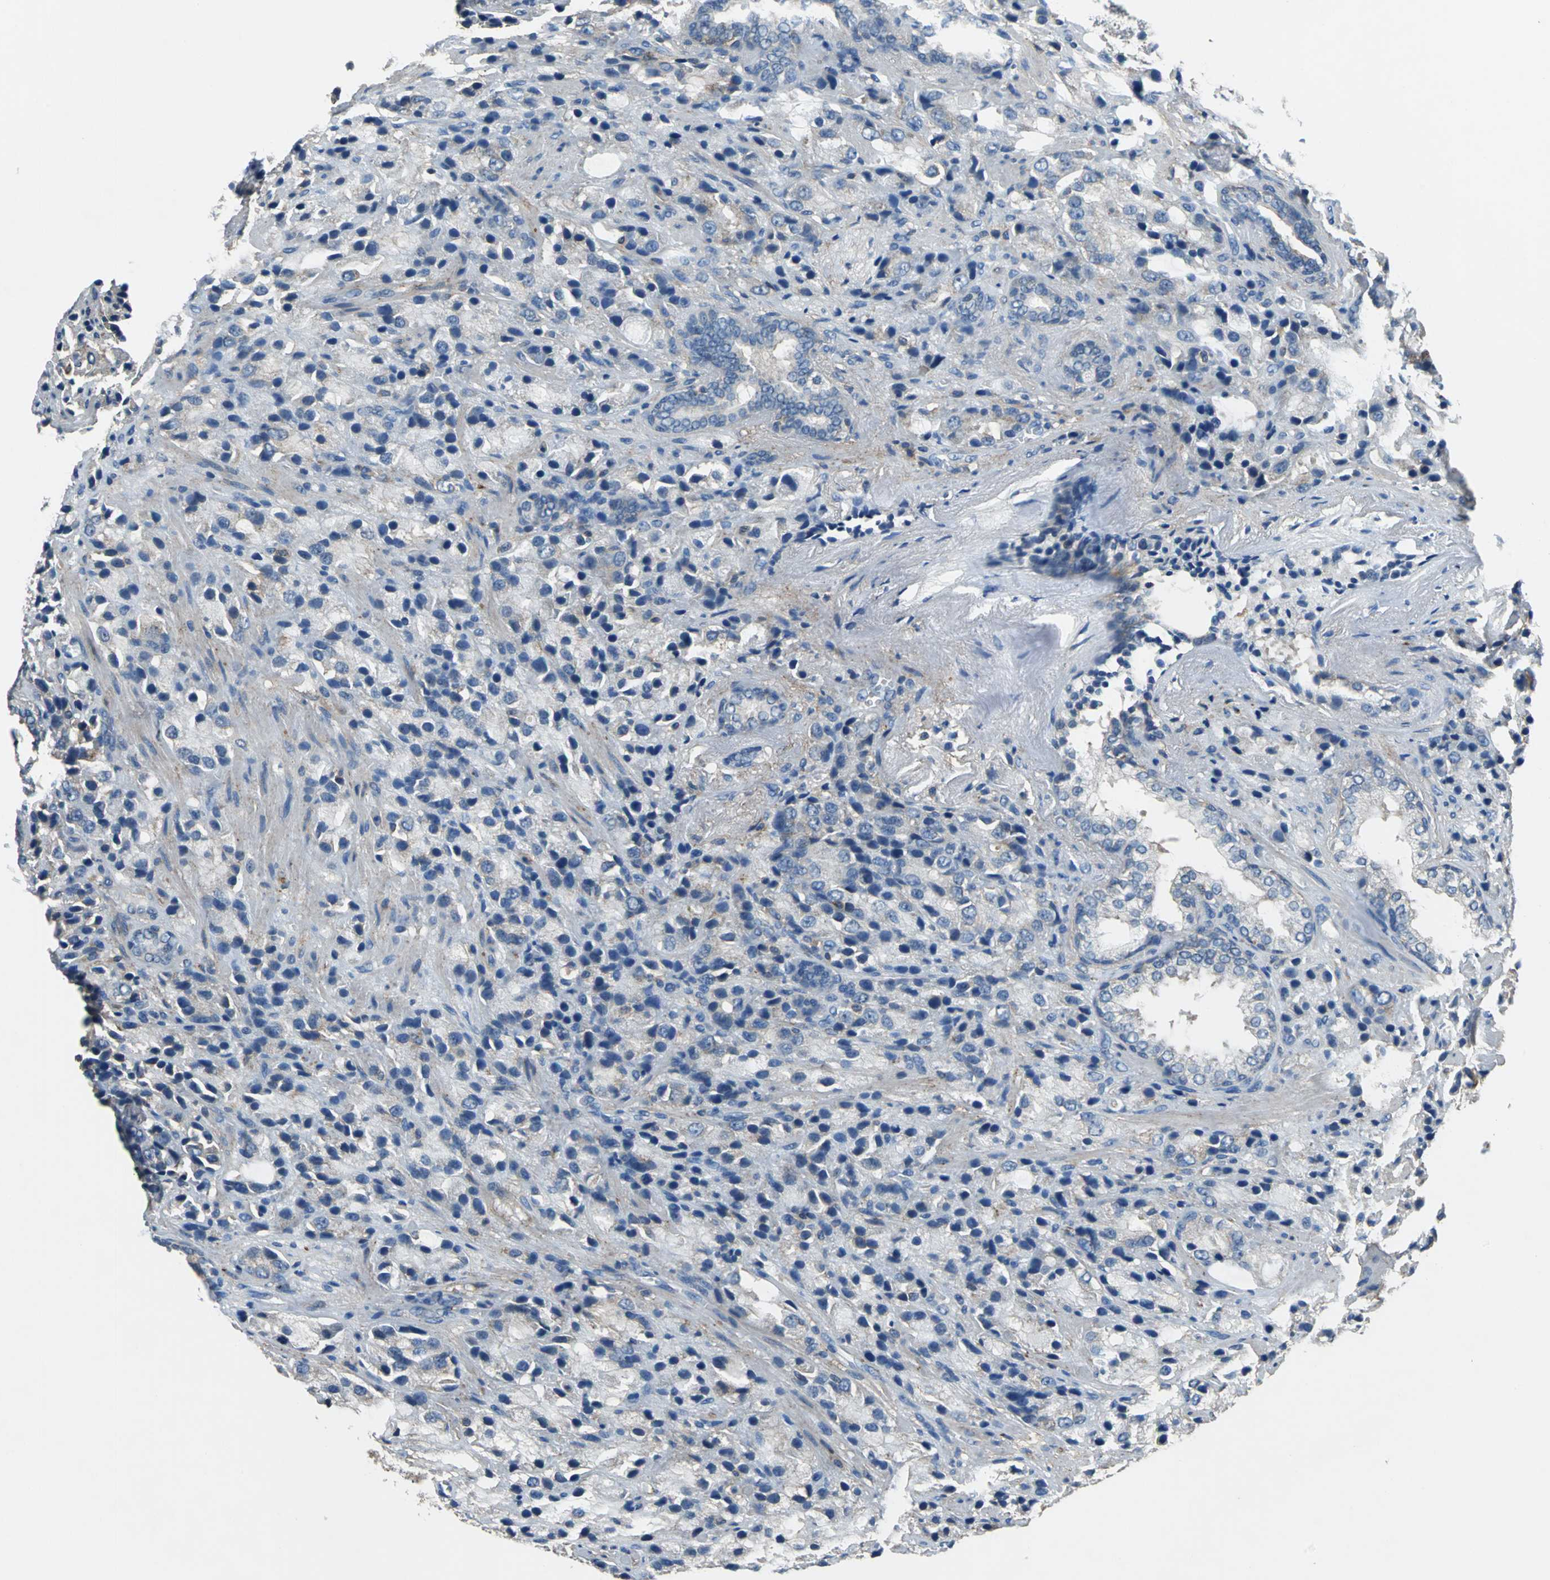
{"staining": {"intensity": "weak", "quantity": "<25%", "location": "cytoplasmic/membranous"}, "tissue": "prostate cancer", "cell_type": "Tumor cells", "image_type": "cancer", "snomed": [{"axis": "morphology", "description": "Adenocarcinoma, High grade"}, {"axis": "topography", "description": "Prostate"}], "caption": "This photomicrograph is of adenocarcinoma (high-grade) (prostate) stained with immunohistochemistry to label a protein in brown with the nuclei are counter-stained blue. There is no positivity in tumor cells.", "gene": "PRKCA", "patient": {"sex": "male", "age": 70}}